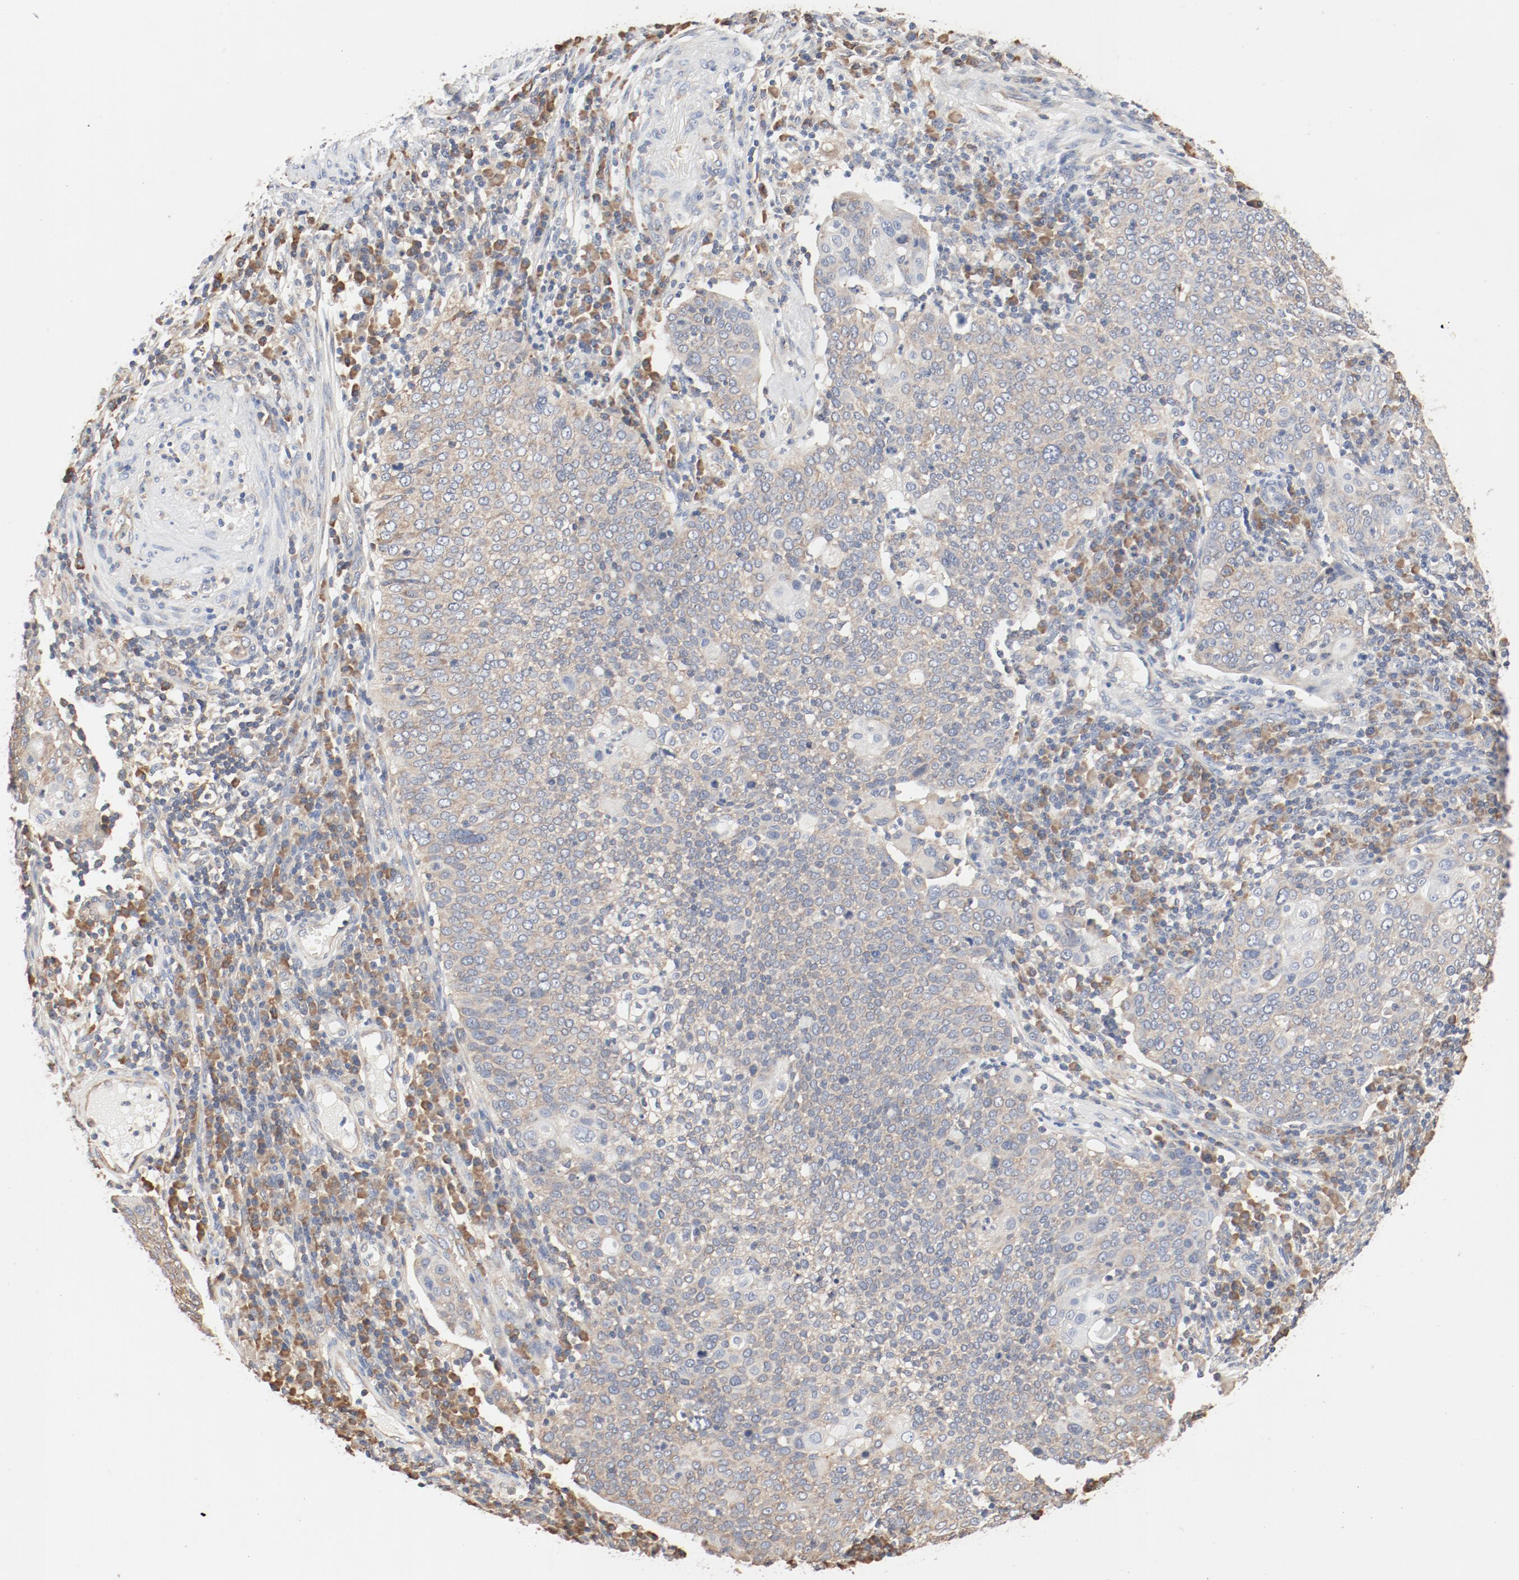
{"staining": {"intensity": "weak", "quantity": ">75%", "location": "cytoplasmic/membranous"}, "tissue": "cervical cancer", "cell_type": "Tumor cells", "image_type": "cancer", "snomed": [{"axis": "morphology", "description": "Squamous cell carcinoma, NOS"}, {"axis": "topography", "description": "Cervix"}], "caption": "Protein expression by immunohistochemistry demonstrates weak cytoplasmic/membranous positivity in about >75% of tumor cells in cervical cancer (squamous cell carcinoma).", "gene": "RPS6", "patient": {"sex": "female", "age": 40}}